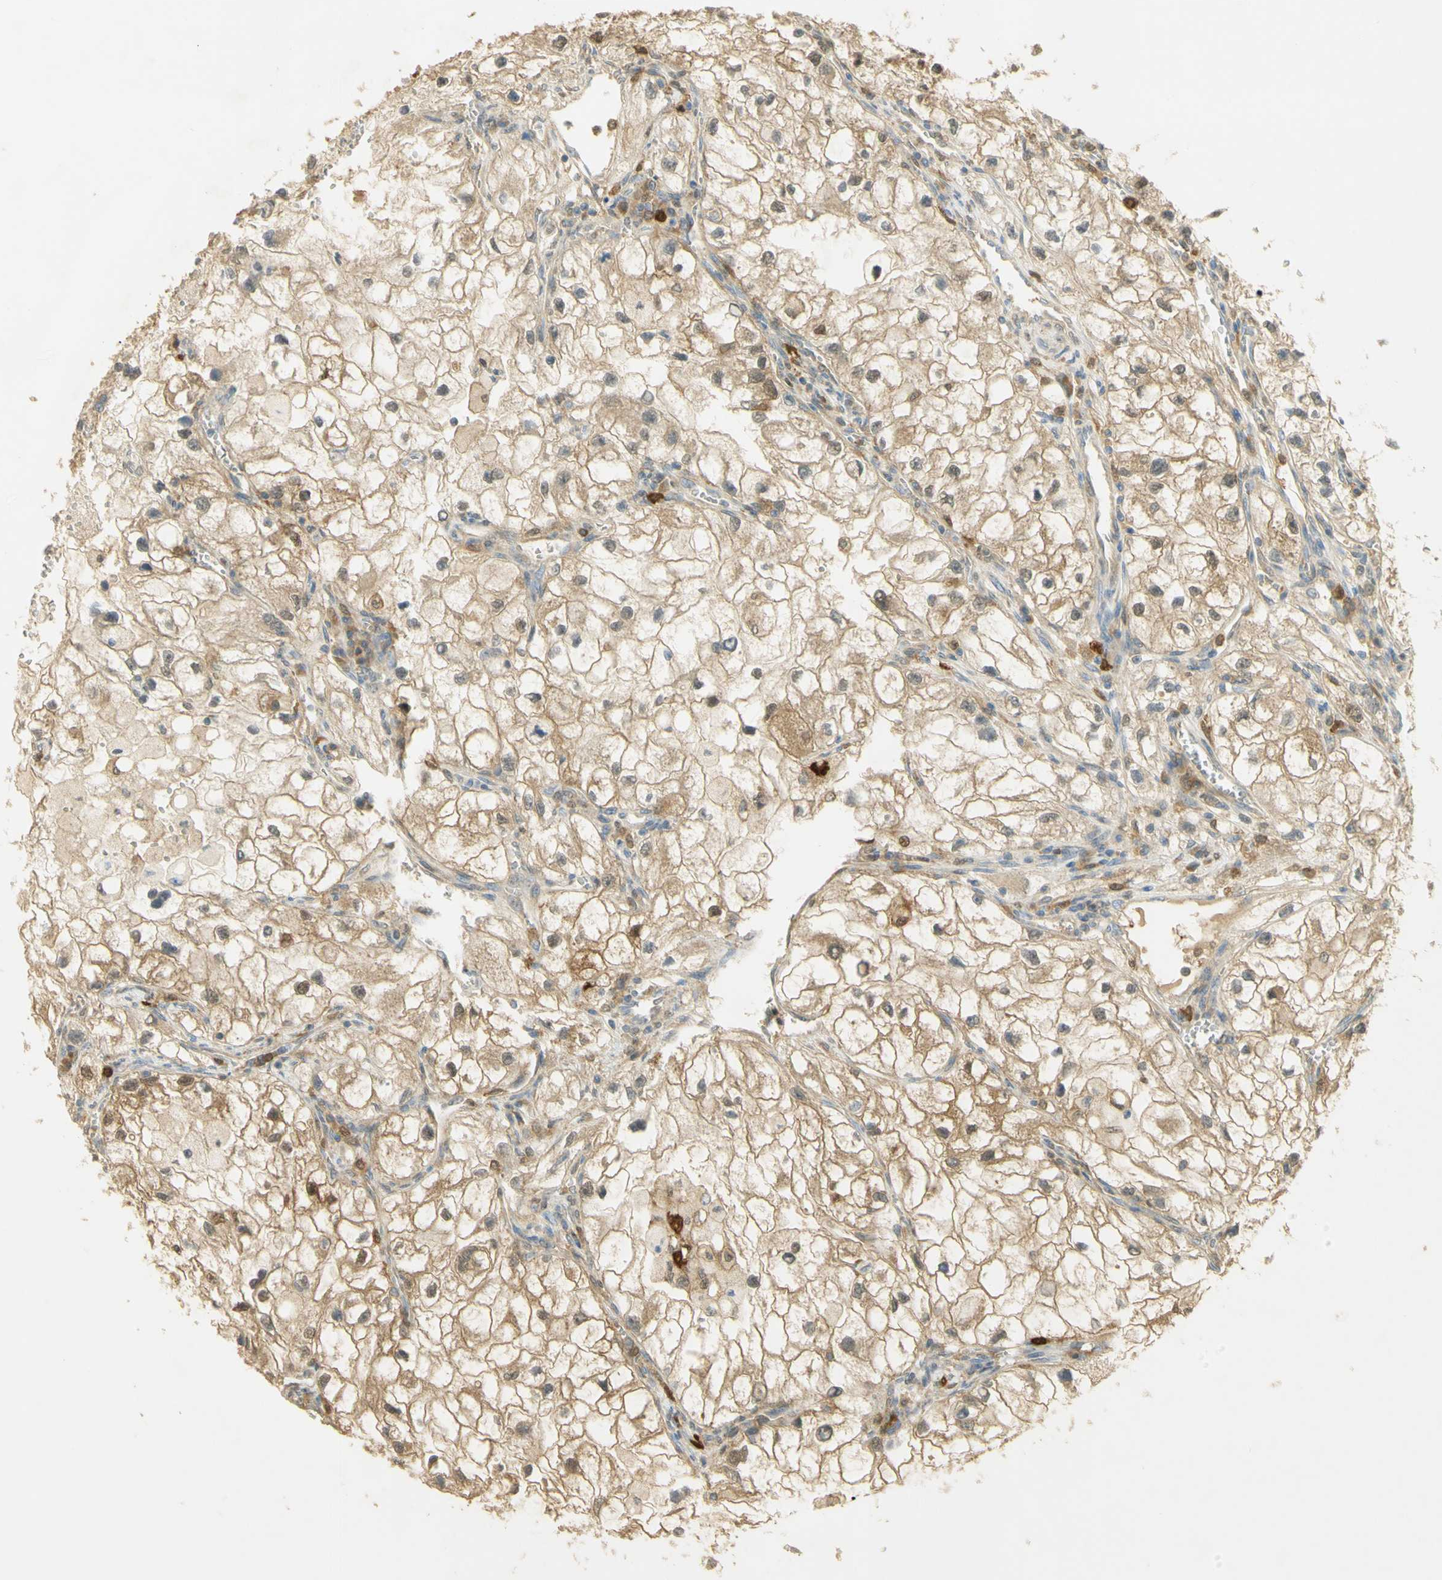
{"staining": {"intensity": "moderate", "quantity": ">75%", "location": "cytoplasmic/membranous"}, "tissue": "renal cancer", "cell_type": "Tumor cells", "image_type": "cancer", "snomed": [{"axis": "morphology", "description": "Adenocarcinoma, NOS"}, {"axis": "topography", "description": "Kidney"}], "caption": "High-magnification brightfield microscopy of renal adenocarcinoma stained with DAB (brown) and counterstained with hematoxylin (blue). tumor cells exhibit moderate cytoplasmic/membranous staining is seen in about>75% of cells.", "gene": "PAK1", "patient": {"sex": "female", "age": 70}}